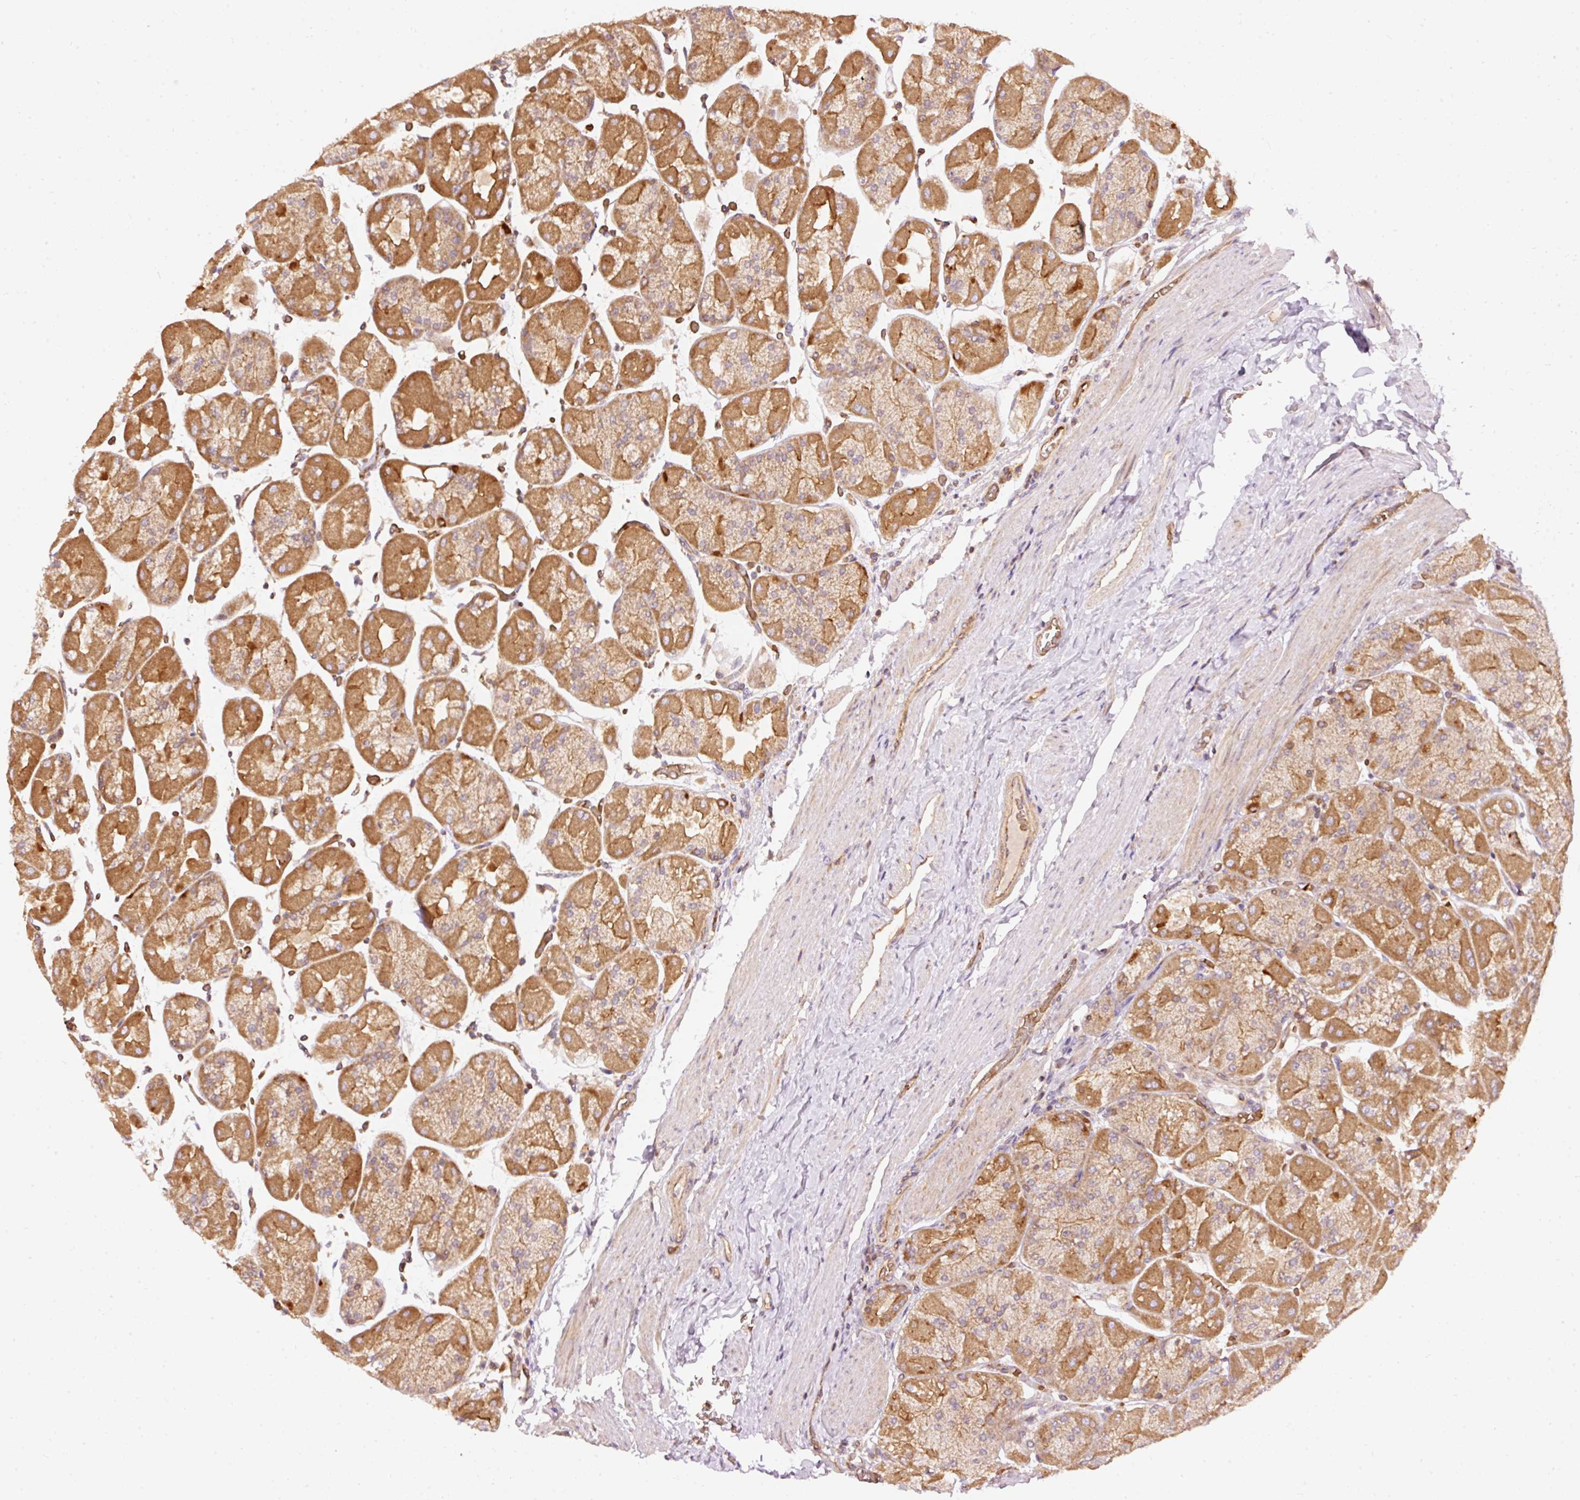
{"staining": {"intensity": "strong", "quantity": ">75%", "location": "cytoplasmic/membranous"}, "tissue": "stomach", "cell_type": "Glandular cells", "image_type": "normal", "snomed": [{"axis": "morphology", "description": "Normal tissue, NOS"}, {"axis": "topography", "description": "Stomach"}], "caption": "Brown immunohistochemical staining in unremarkable stomach reveals strong cytoplasmic/membranous expression in approximately >75% of glandular cells.", "gene": "ADCY4", "patient": {"sex": "female", "age": 61}}